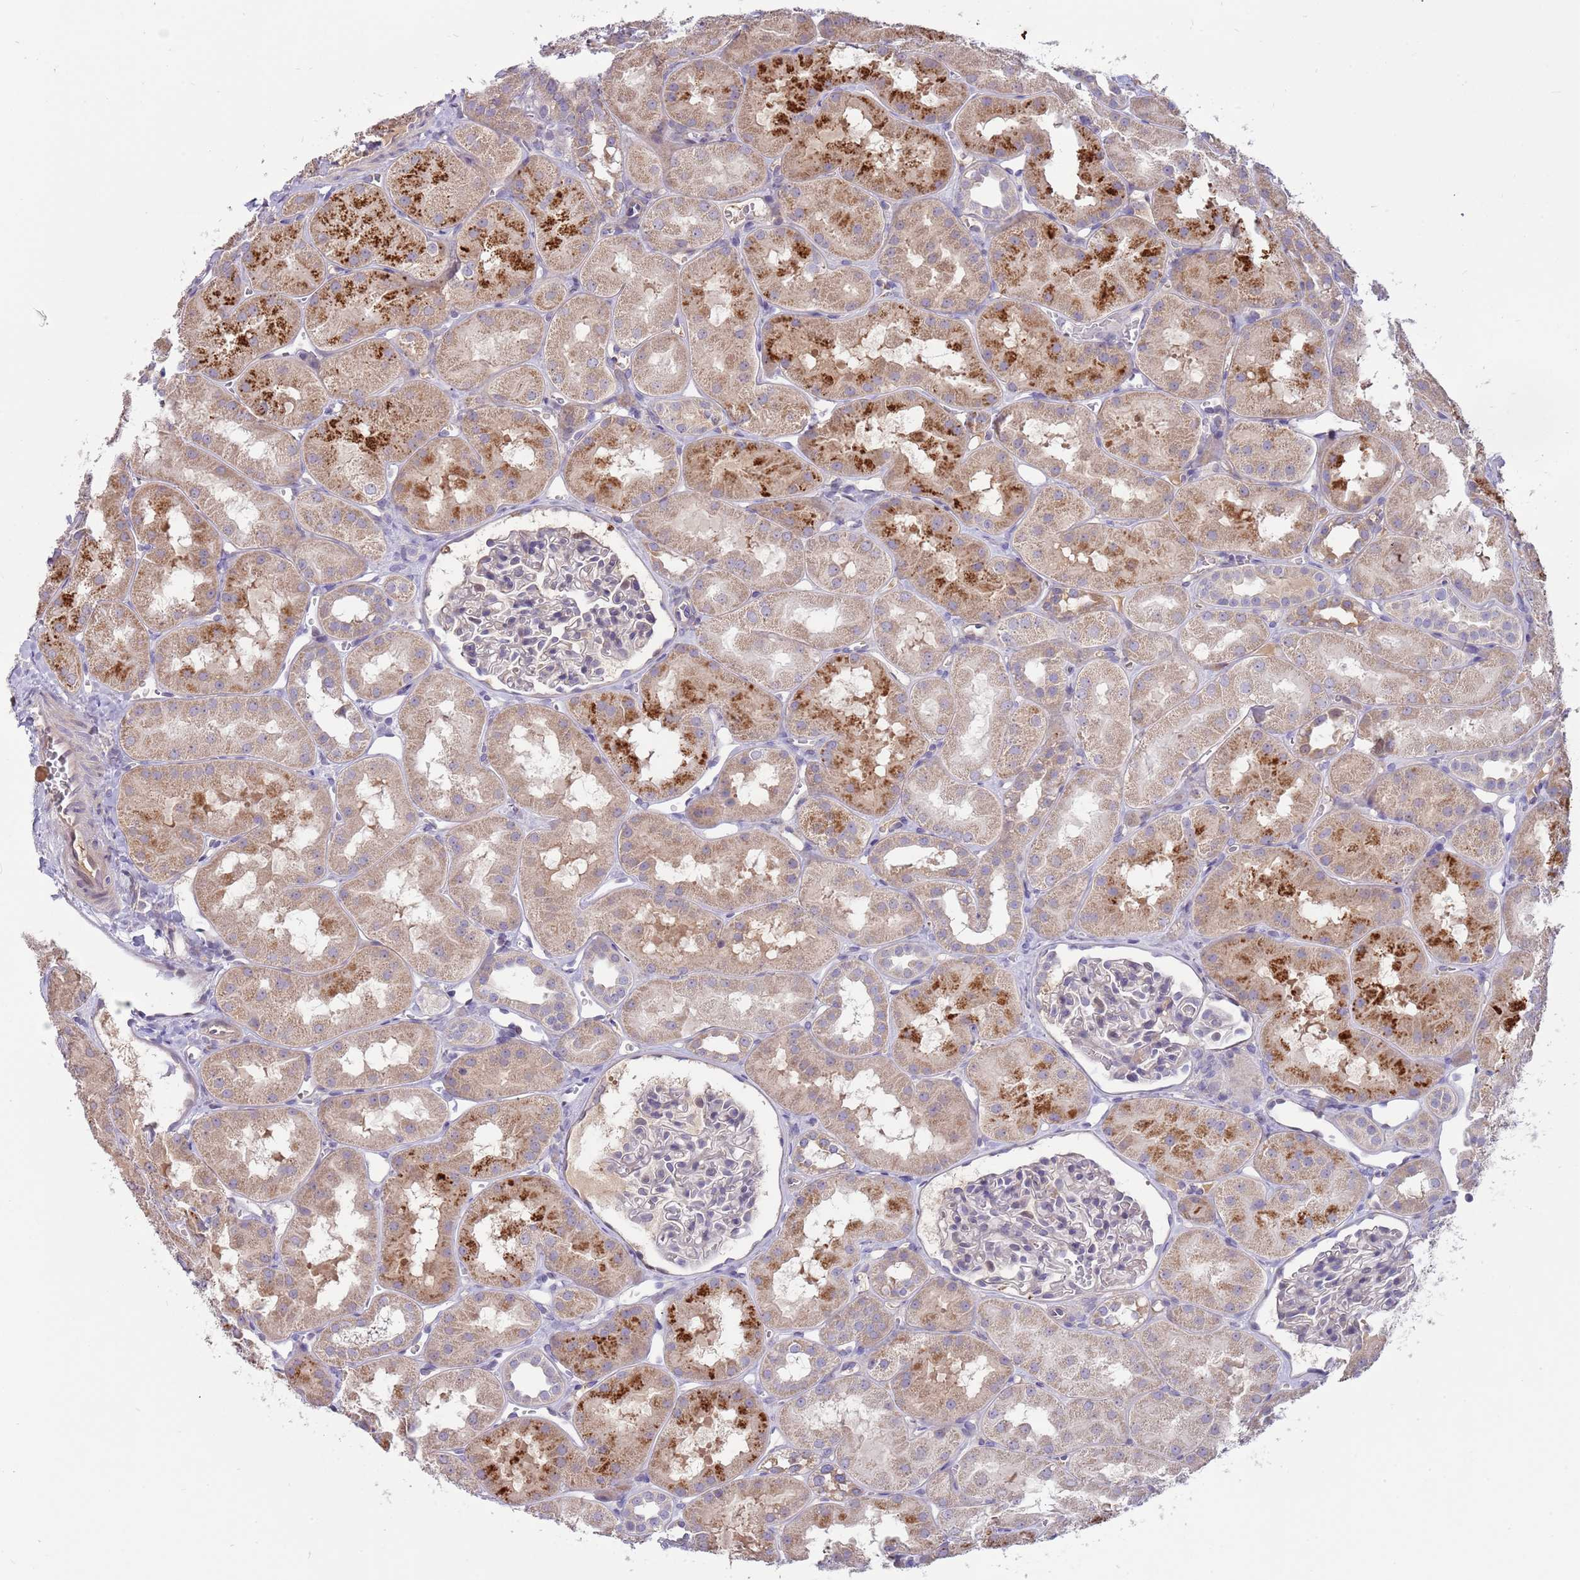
{"staining": {"intensity": "negative", "quantity": "none", "location": "none"}, "tissue": "kidney", "cell_type": "Cells in glomeruli", "image_type": "normal", "snomed": [{"axis": "morphology", "description": "Normal tissue, NOS"}, {"axis": "topography", "description": "Kidney"}, {"axis": "topography", "description": "Urinary bladder"}], "caption": "This image is of normal kidney stained with IHC to label a protein in brown with the nuclei are counter-stained blue. There is no expression in cells in glomeruli. (Brightfield microscopy of DAB immunohistochemistry at high magnification).", "gene": "CABYR", "patient": {"sex": "male", "age": 16}}